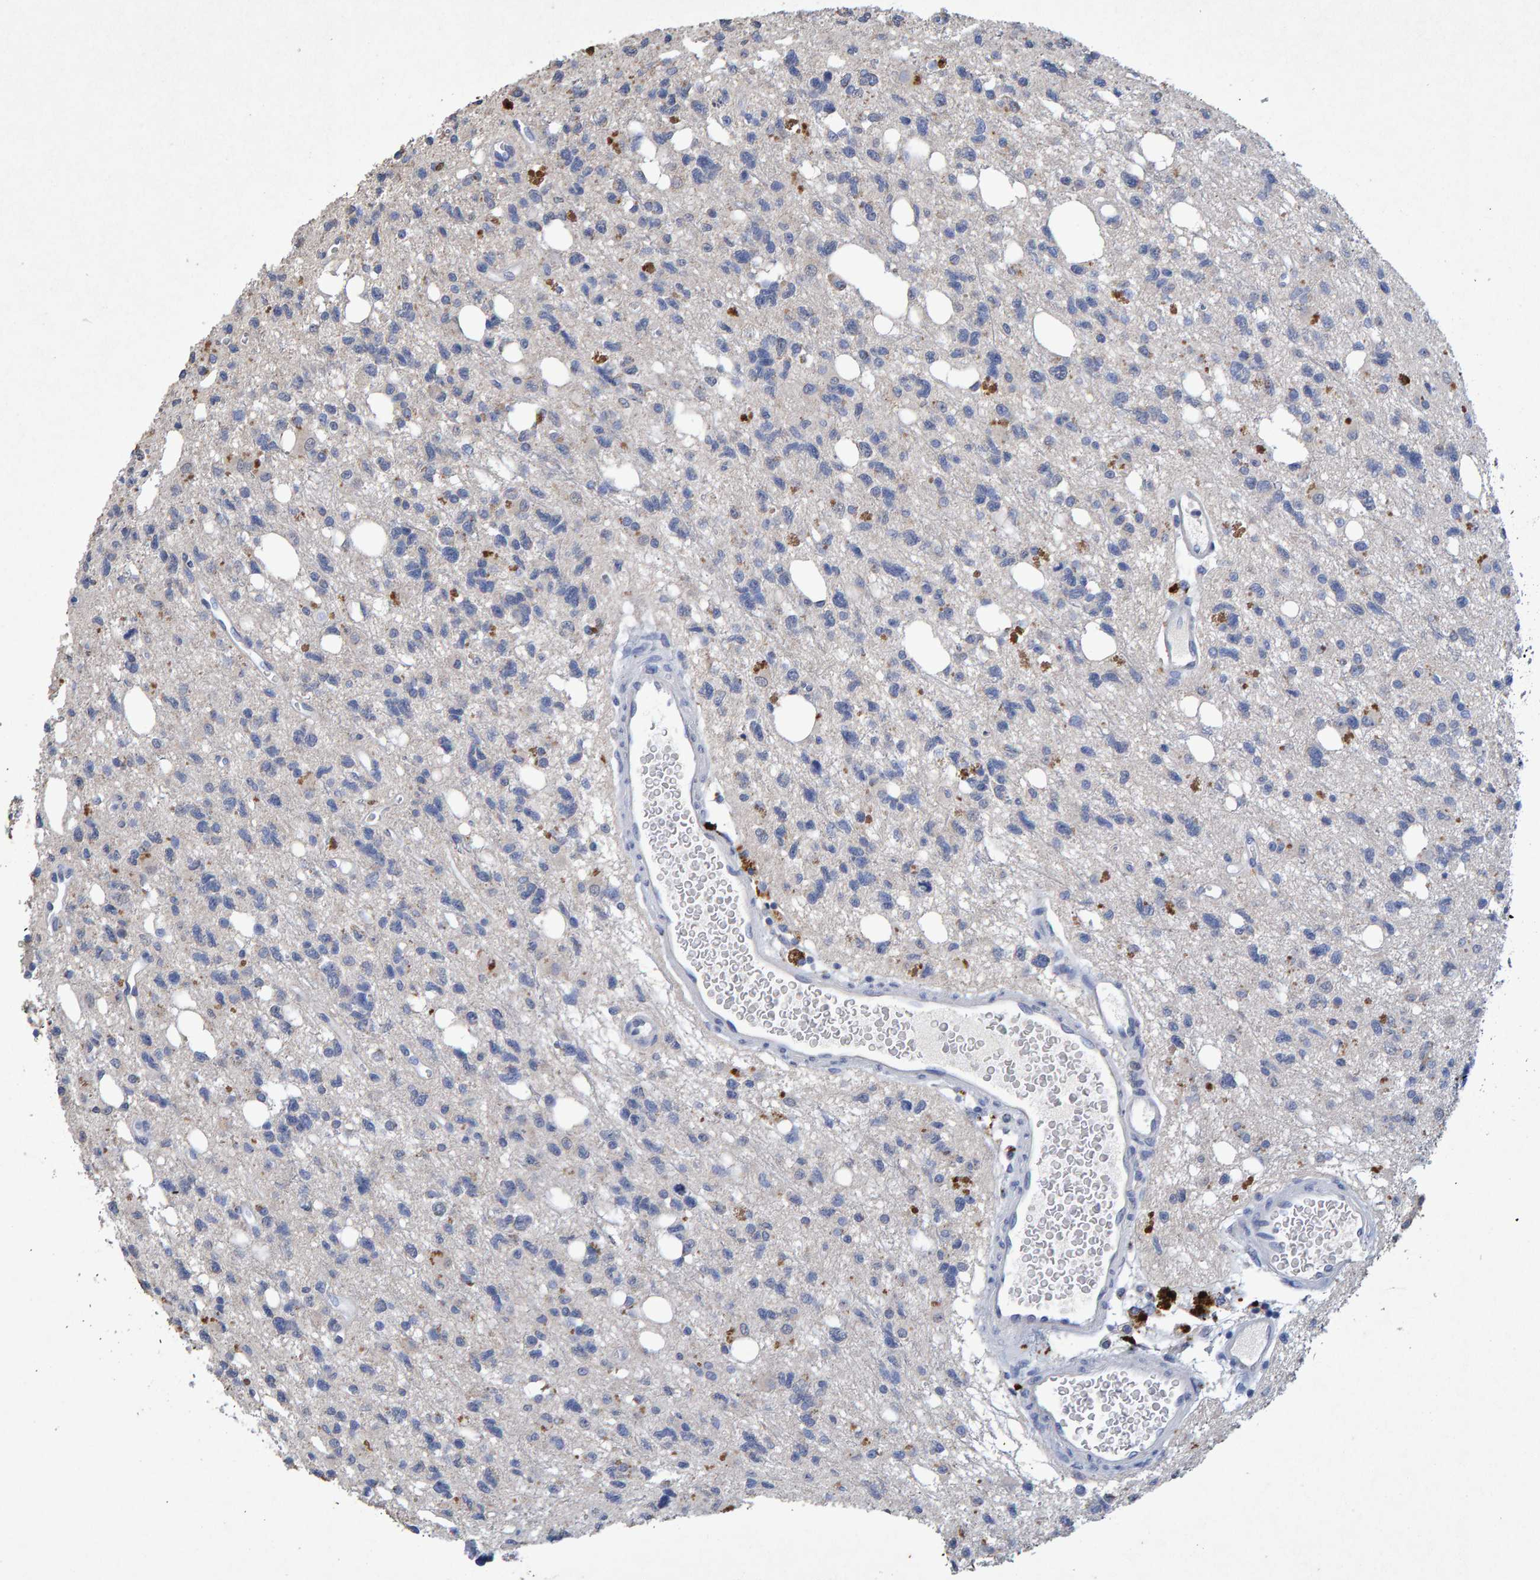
{"staining": {"intensity": "negative", "quantity": "none", "location": "none"}, "tissue": "glioma", "cell_type": "Tumor cells", "image_type": "cancer", "snomed": [{"axis": "morphology", "description": "Glioma, malignant, High grade"}, {"axis": "topography", "description": "Brain"}], "caption": "DAB immunohistochemical staining of human glioma exhibits no significant expression in tumor cells.", "gene": "CTH", "patient": {"sex": "female", "age": 62}}